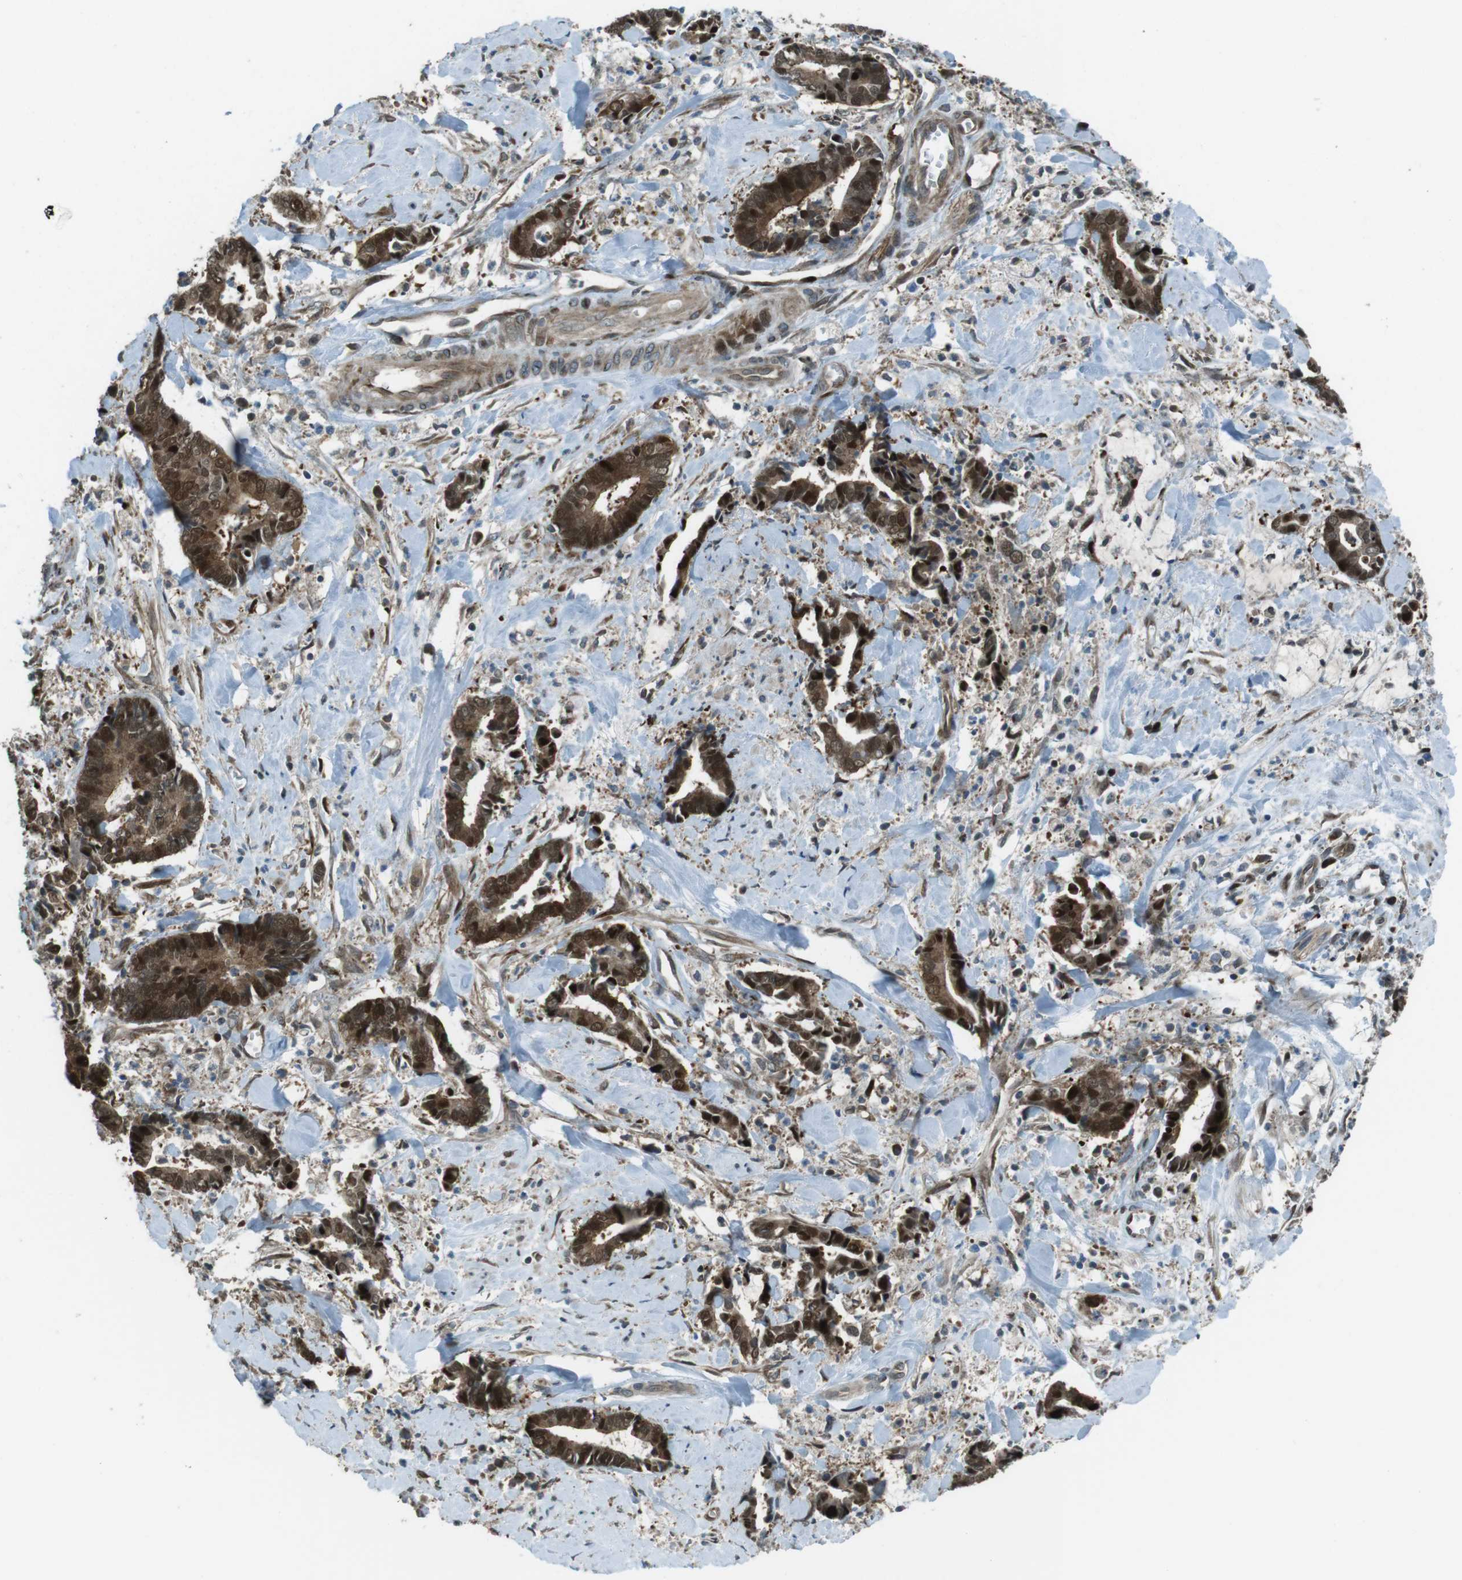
{"staining": {"intensity": "strong", "quantity": ">75%", "location": "cytoplasmic/membranous,nuclear"}, "tissue": "cervical cancer", "cell_type": "Tumor cells", "image_type": "cancer", "snomed": [{"axis": "morphology", "description": "Adenocarcinoma, NOS"}, {"axis": "topography", "description": "Cervix"}], "caption": "Immunohistochemistry (IHC) image of neoplastic tissue: cervical cancer (adenocarcinoma) stained using immunohistochemistry displays high levels of strong protein expression localized specifically in the cytoplasmic/membranous and nuclear of tumor cells, appearing as a cytoplasmic/membranous and nuclear brown color.", "gene": "ZNF330", "patient": {"sex": "female", "age": 44}}